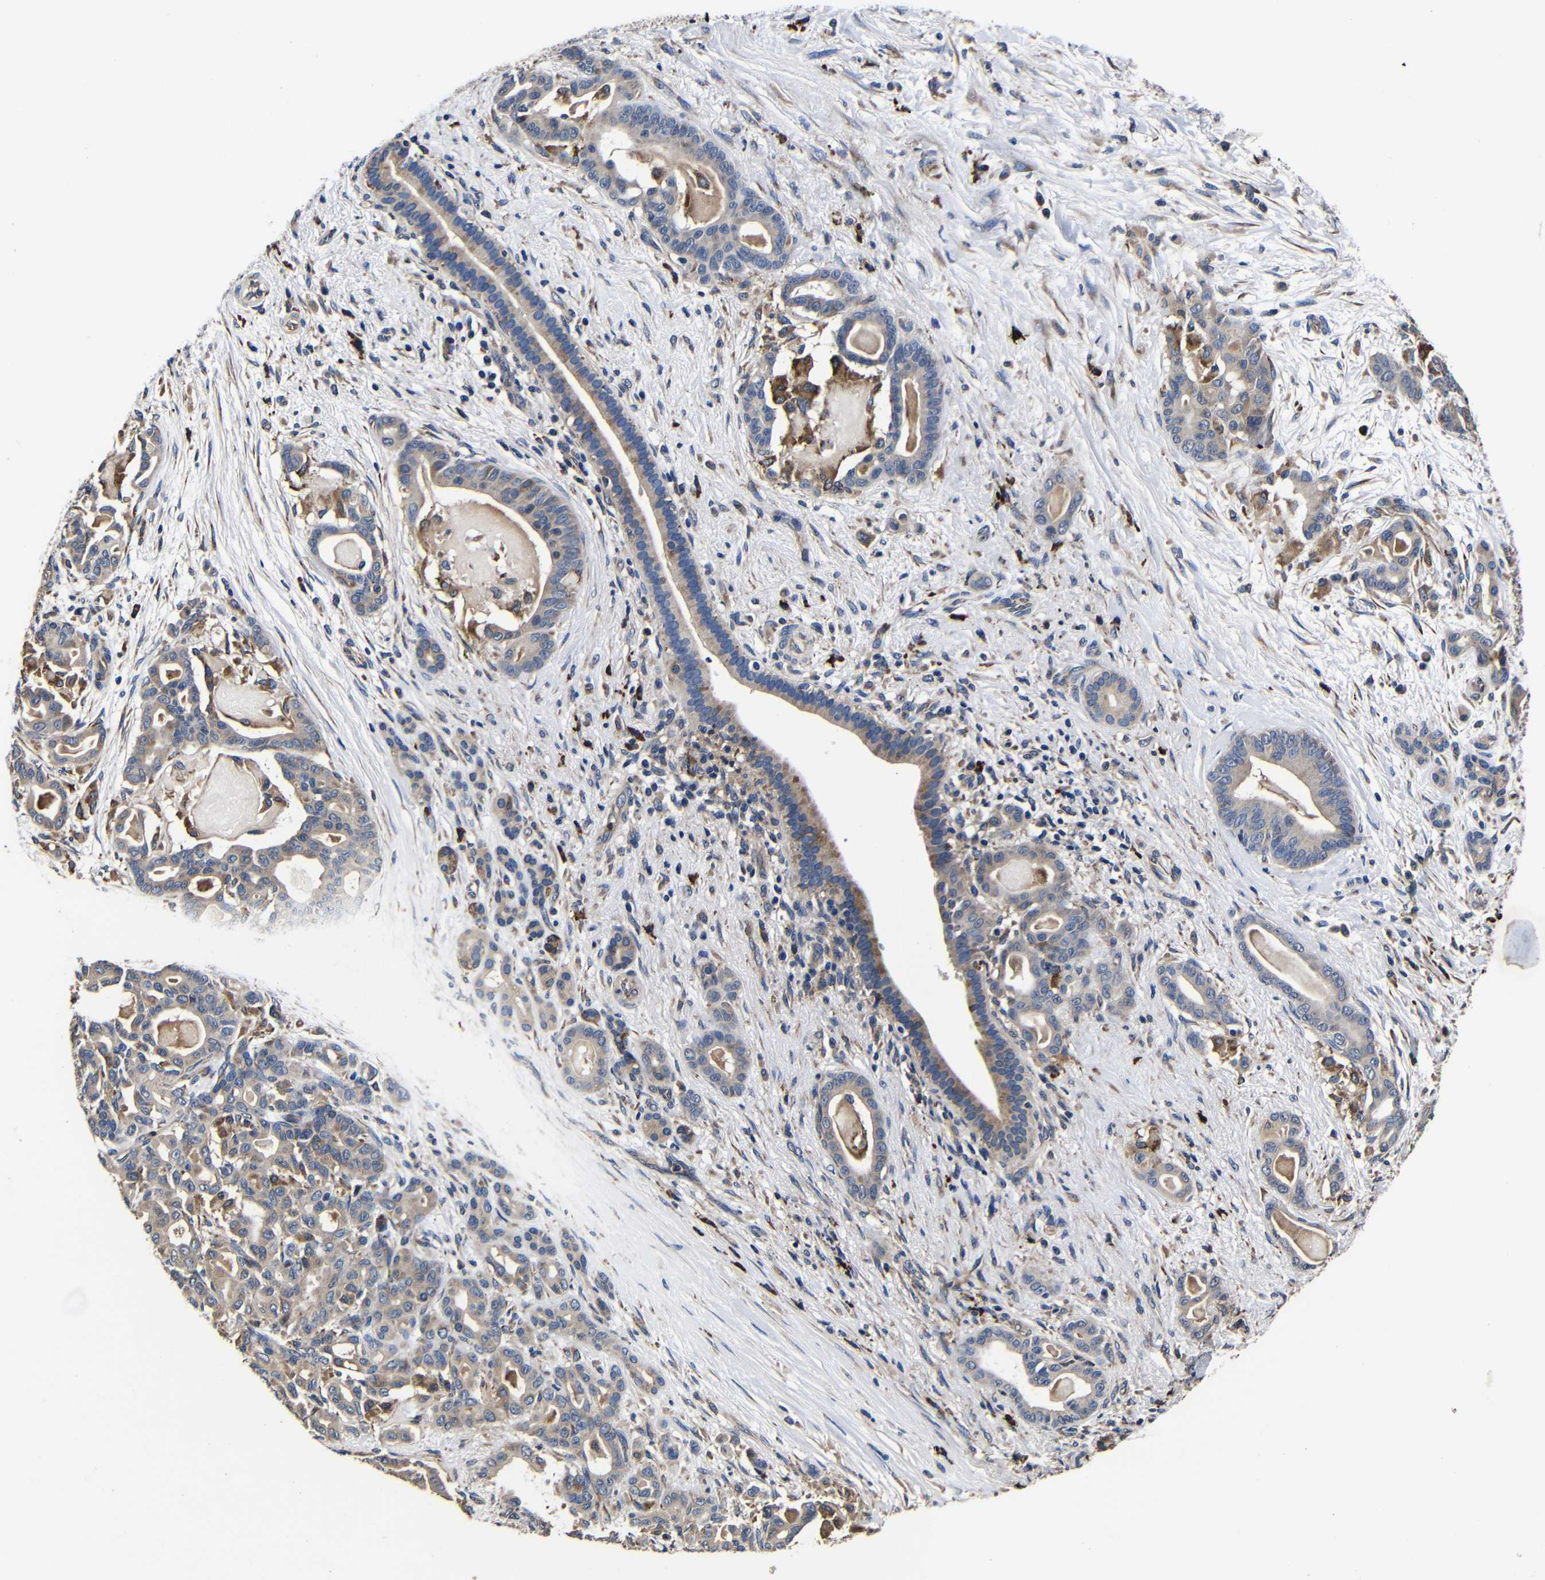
{"staining": {"intensity": "weak", "quantity": ">75%", "location": "cytoplasmic/membranous"}, "tissue": "pancreatic cancer", "cell_type": "Tumor cells", "image_type": "cancer", "snomed": [{"axis": "morphology", "description": "Adenocarcinoma, NOS"}, {"axis": "topography", "description": "Pancreas"}], "caption": "The immunohistochemical stain labels weak cytoplasmic/membranous staining in tumor cells of pancreatic cancer tissue.", "gene": "SCN9A", "patient": {"sex": "male", "age": 63}}